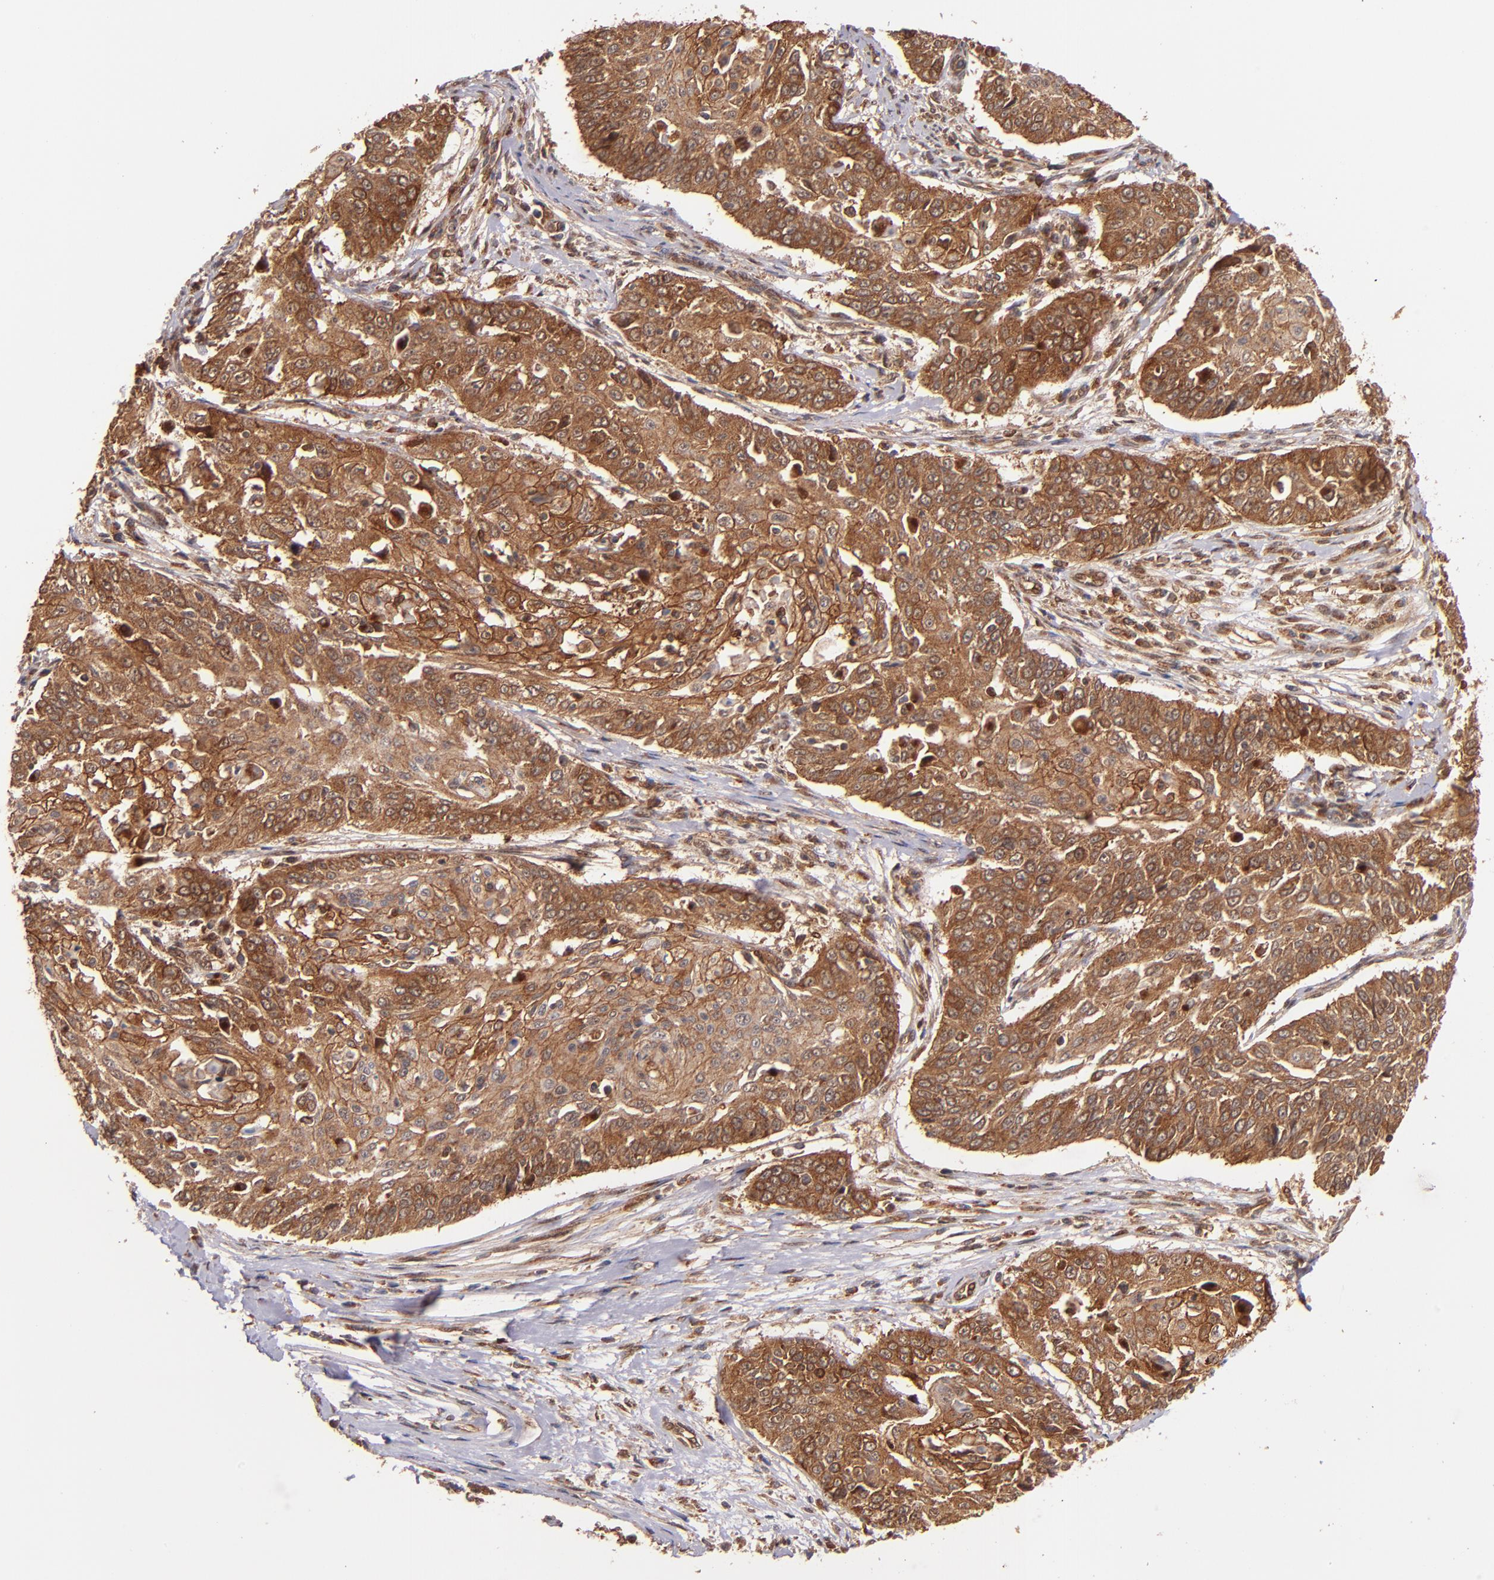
{"staining": {"intensity": "strong", "quantity": ">75%", "location": "cytoplasmic/membranous"}, "tissue": "cervical cancer", "cell_type": "Tumor cells", "image_type": "cancer", "snomed": [{"axis": "morphology", "description": "Squamous cell carcinoma, NOS"}, {"axis": "topography", "description": "Cervix"}], "caption": "Cervical cancer stained with DAB immunohistochemistry shows high levels of strong cytoplasmic/membranous expression in approximately >75% of tumor cells. (IHC, brightfield microscopy, high magnification).", "gene": "STX8", "patient": {"sex": "female", "age": 64}}